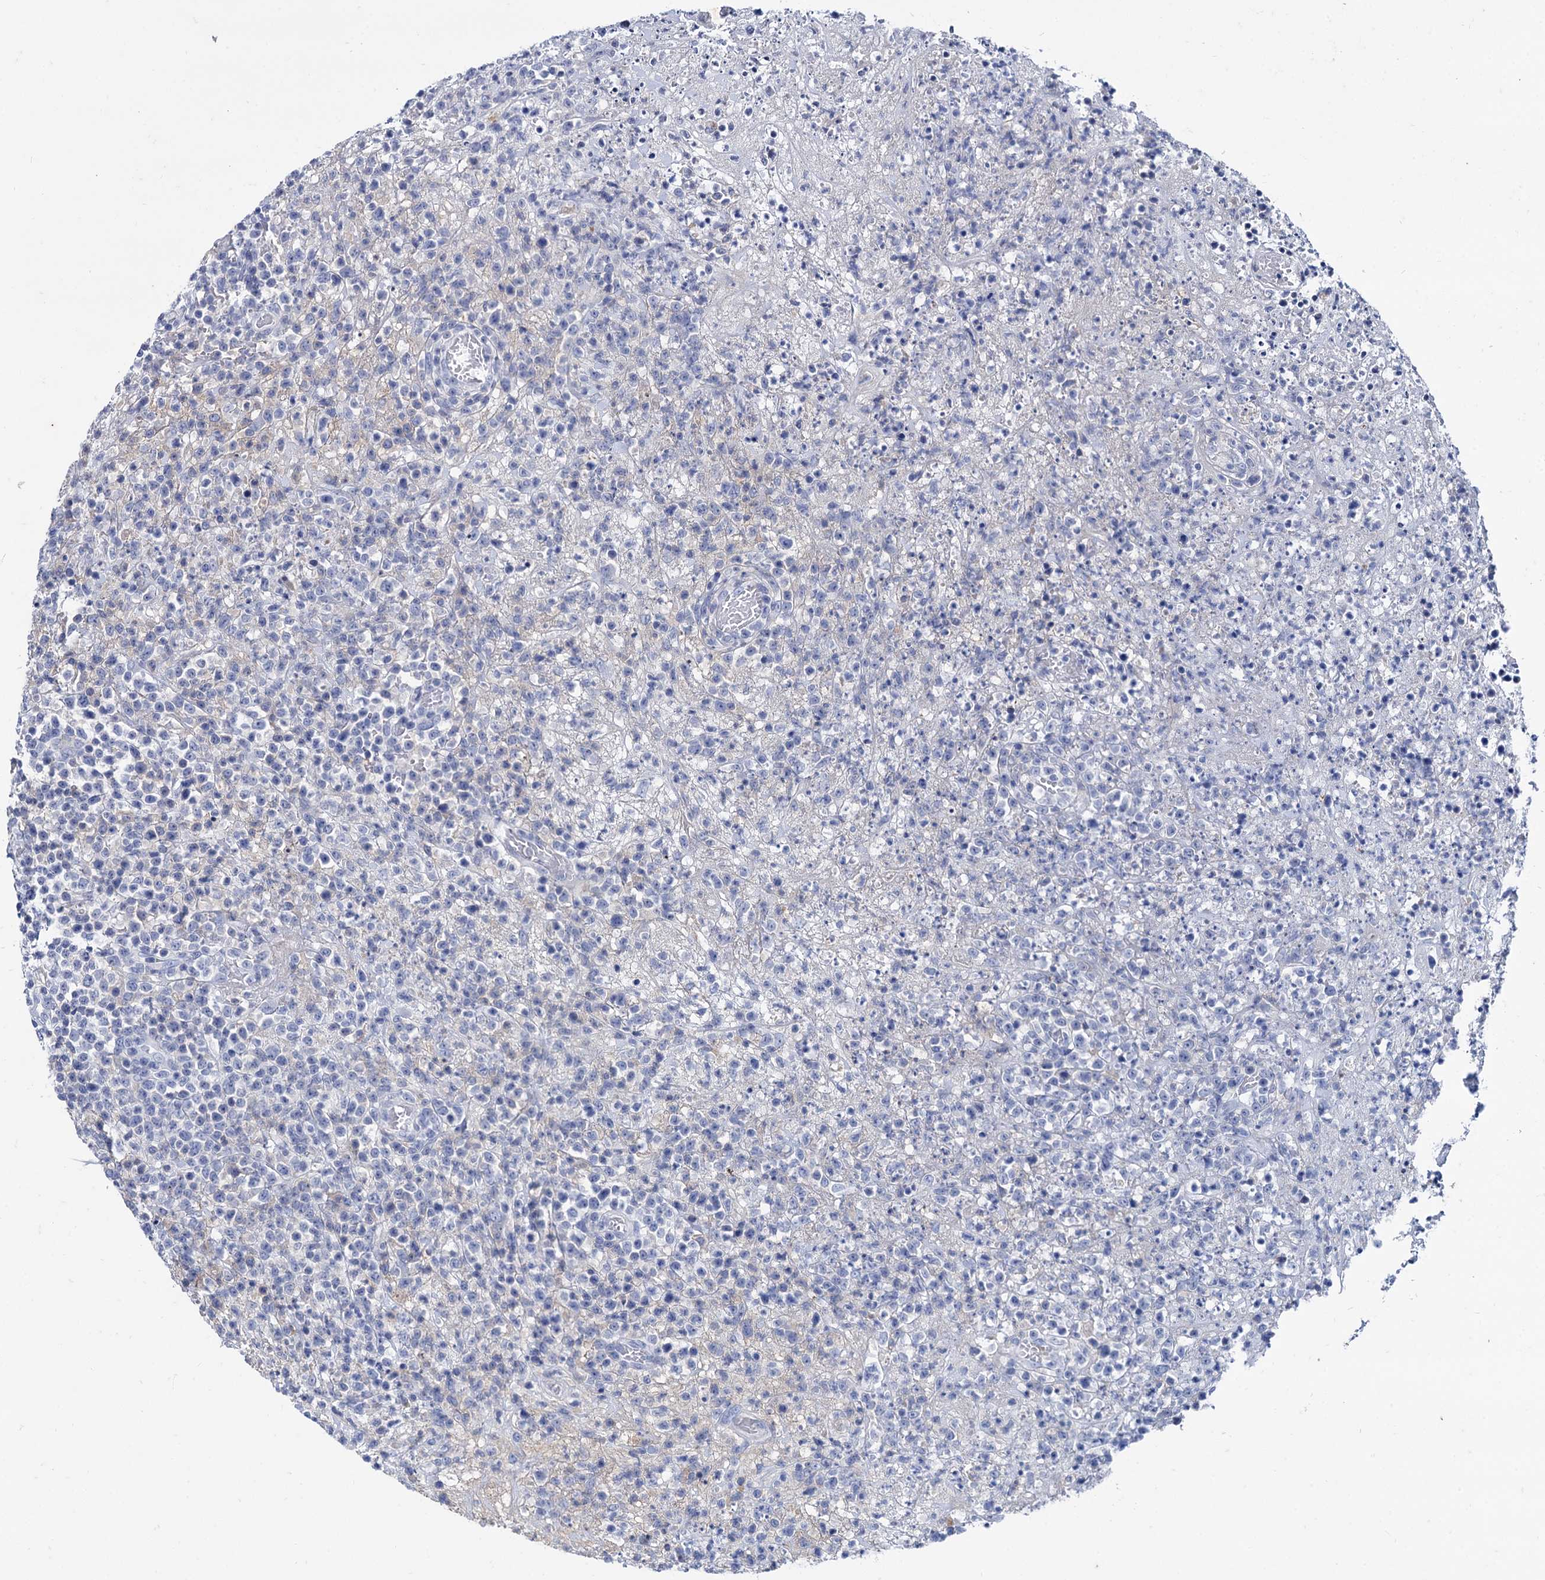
{"staining": {"intensity": "negative", "quantity": "none", "location": "none"}, "tissue": "lymphoma", "cell_type": "Tumor cells", "image_type": "cancer", "snomed": [{"axis": "morphology", "description": "Malignant lymphoma, non-Hodgkin's type, High grade"}, {"axis": "topography", "description": "Colon"}], "caption": "Immunohistochemistry (IHC) histopathology image of human high-grade malignant lymphoma, non-Hodgkin's type stained for a protein (brown), which reveals no expression in tumor cells.", "gene": "TMEM72", "patient": {"sex": "female", "age": 53}}